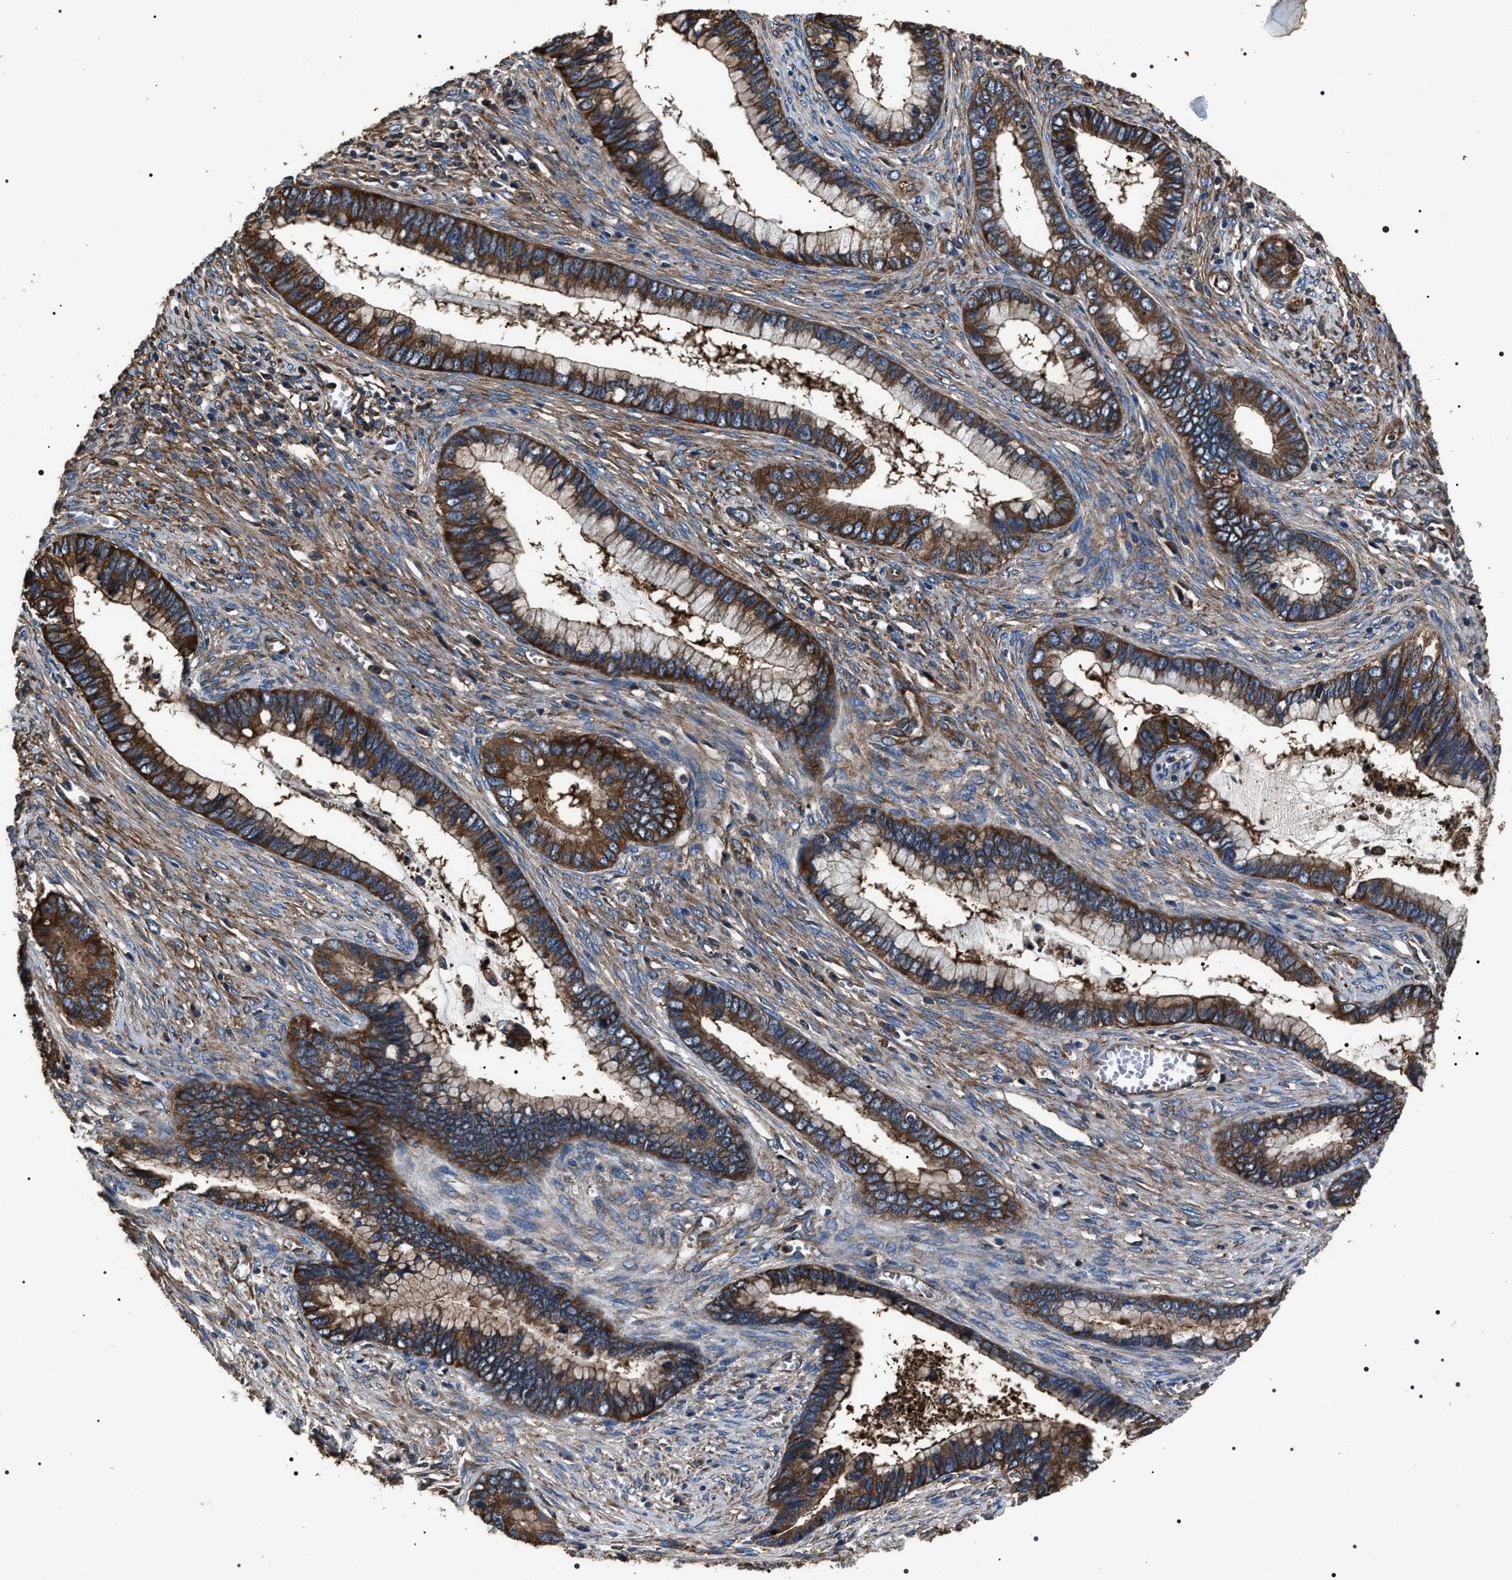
{"staining": {"intensity": "strong", "quantity": ">75%", "location": "cytoplasmic/membranous"}, "tissue": "cervical cancer", "cell_type": "Tumor cells", "image_type": "cancer", "snomed": [{"axis": "morphology", "description": "Adenocarcinoma, NOS"}, {"axis": "topography", "description": "Cervix"}], "caption": "Immunohistochemical staining of adenocarcinoma (cervical) displays strong cytoplasmic/membranous protein staining in about >75% of tumor cells. The staining was performed using DAB, with brown indicating positive protein expression. Nuclei are stained blue with hematoxylin.", "gene": "HSCB", "patient": {"sex": "female", "age": 44}}